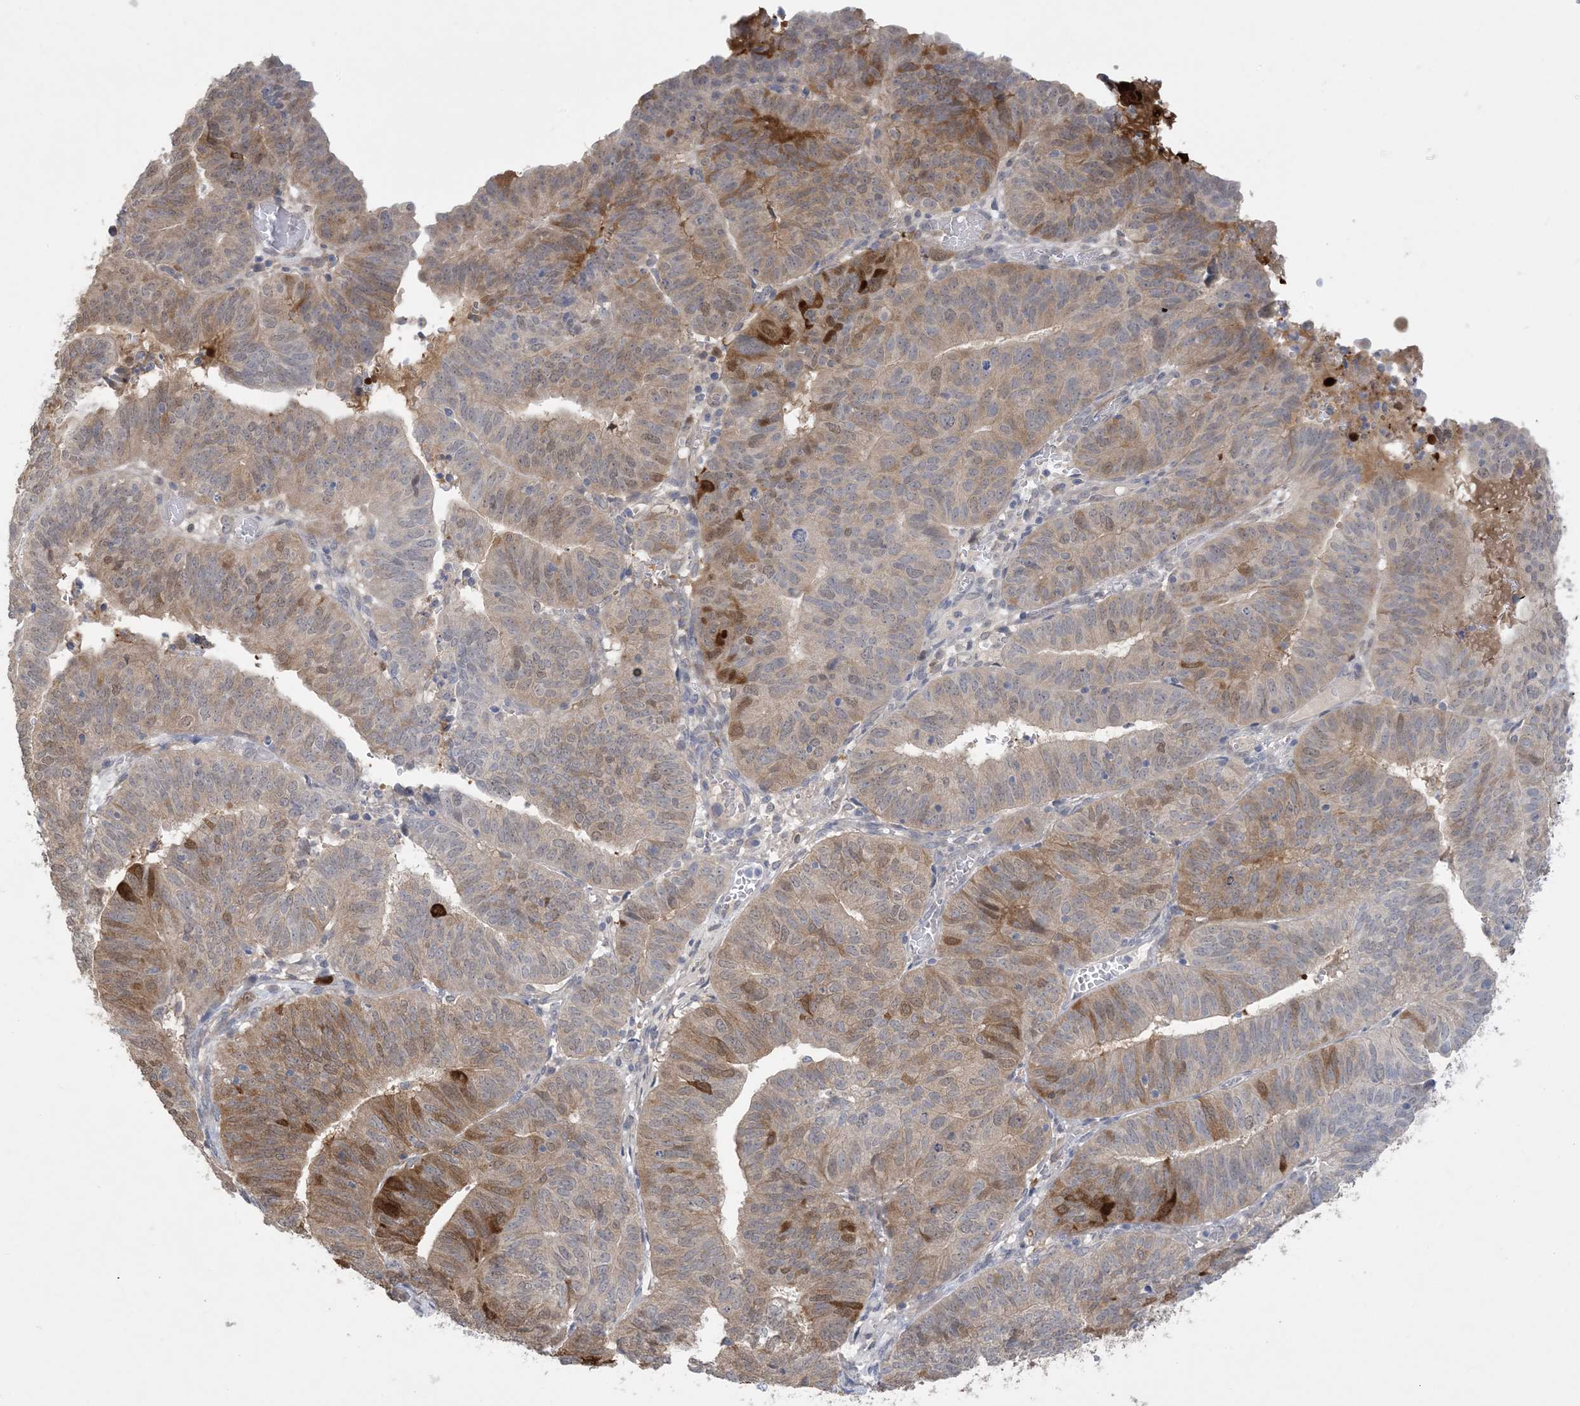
{"staining": {"intensity": "moderate", "quantity": ">75%", "location": "cytoplasmic/membranous"}, "tissue": "endometrial cancer", "cell_type": "Tumor cells", "image_type": "cancer", "snomed": [{"axis": "morphology", "description": "Adenocarcinoma, NOS"}, {"axis": "topography", "description": "Uterus"}], "caption": "Tumor cells exhibit moderate cytoplasmic/membranous positivity in approximately >75% of cells in endometrial cancer. (IHC, brightfield microscopy, high magnification).", "gene": "HMGCS1", "patient": {"sex": "female", "age": 77}}